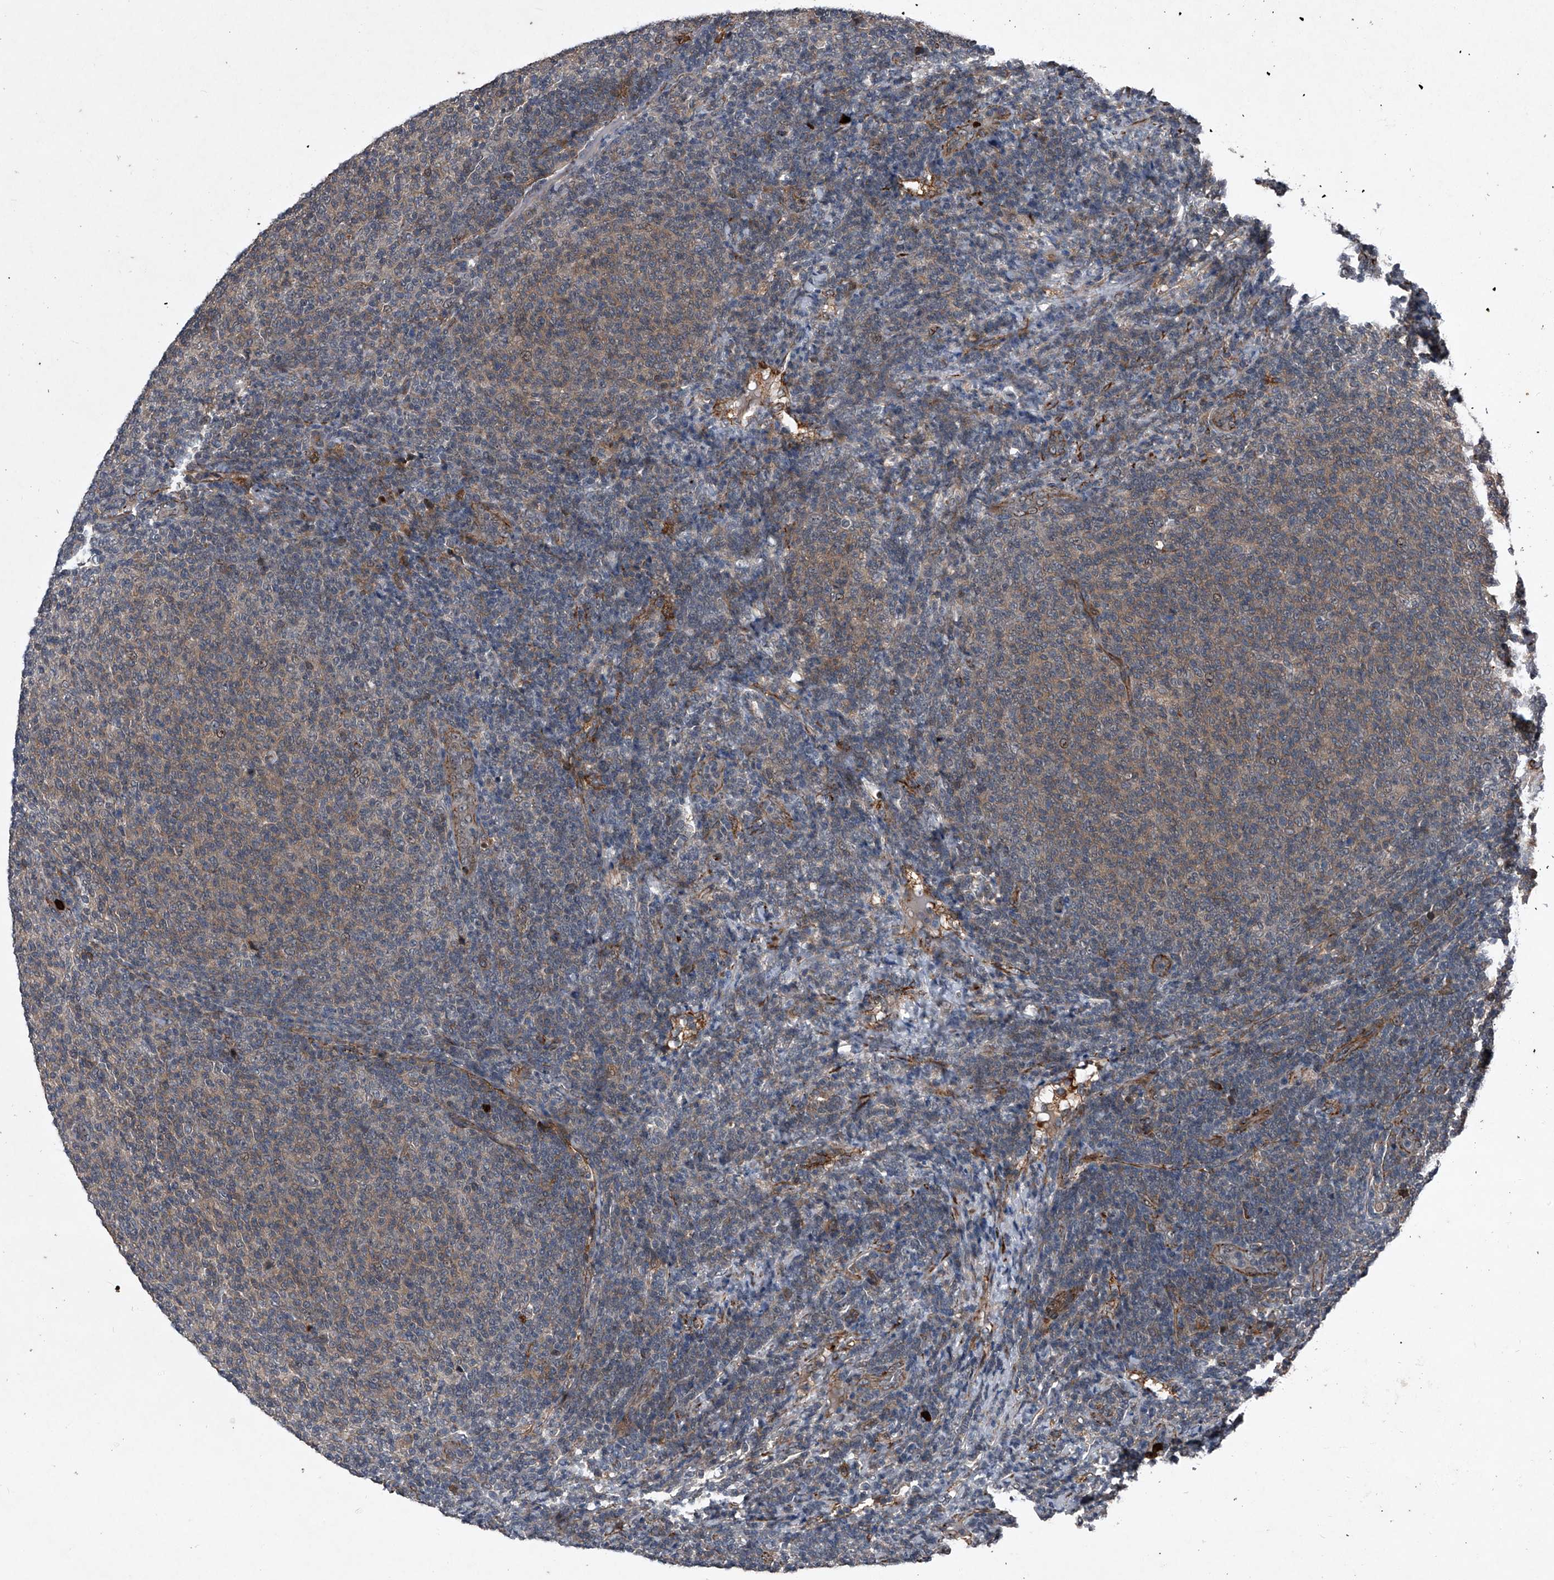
{"staining": {"intensity": "weak", "quantity": "25%-75%", "location": "cytoplasmic/membranous"}, "tissue": "lymphoma", "cell_type": "Tumor cells", "image_type": "cancer", "snomed": [{"axis": "morphology", "description": "Malignant lymphoma, non-Hodgkin's type, Low grade"}, {"axis": "topography", "description": "Lymph node"}], "caption": "Protein staining of lymphoma tissue demonstrates weak cytoplasmic/membranous positivity in about 25%-75% of tumor cells.", "gene": "MAPKAP1", "patient": {"sex": "male", "age": 66}}